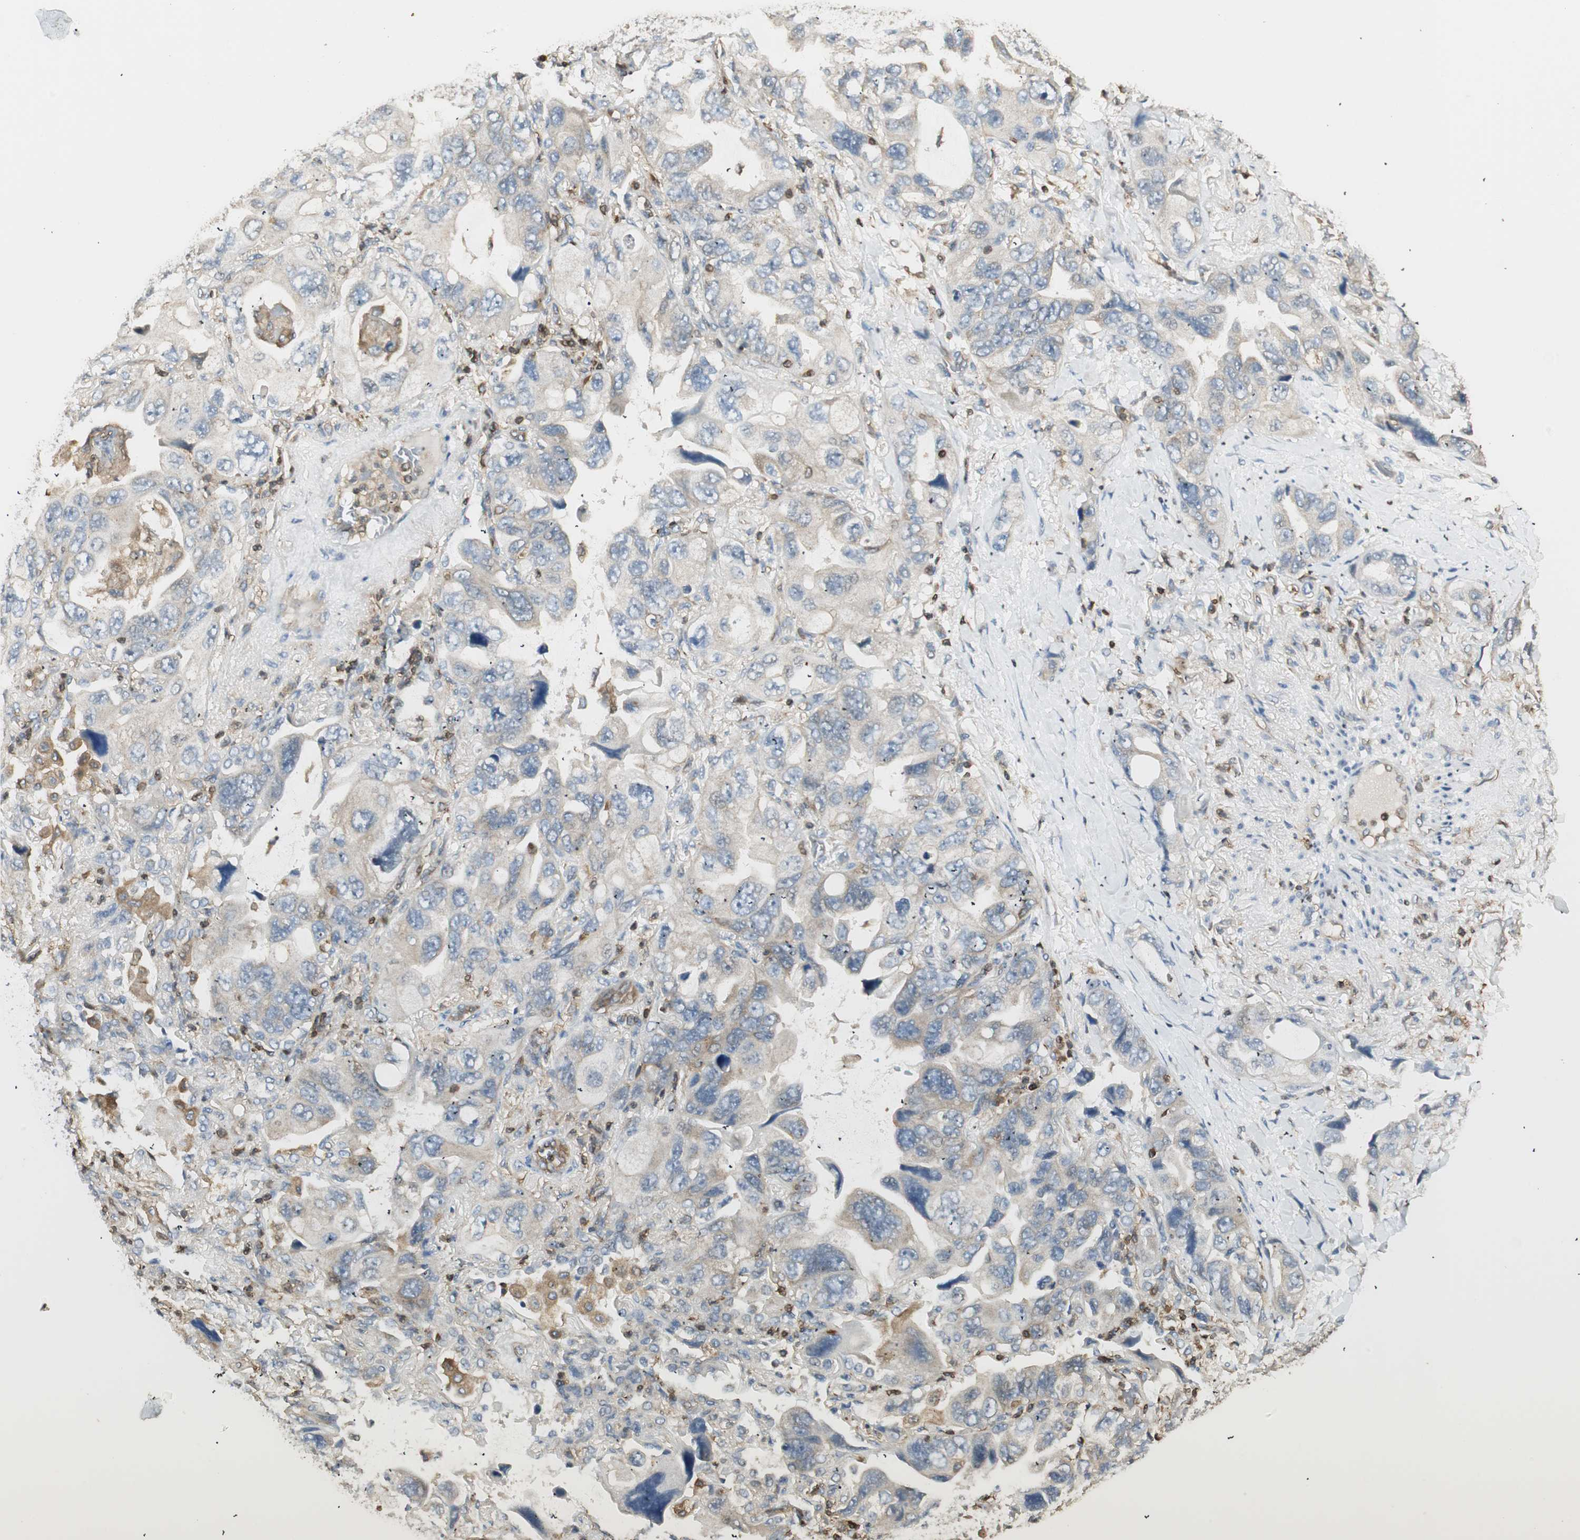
{"staining": {"intensity": "negative", "quantity": "none", "location": "none"}, "tissue": "lung cancer", "cell_type": "Tumor cells", "image_type": "cancer", "snomed": [{"axis": "morphology", "description": "Squamous cell carcinoma, NOS"}, {"axis": "topography", "description": "Lung"}], "caption": "This micrograph is of lung cancer stained with IHC to label a protein in brown with the nuclei are counter-stained blue. There is no positivity in tumor cells.", "gene": "CRLF3", "patient": {"sex": "female", "age": 73}}